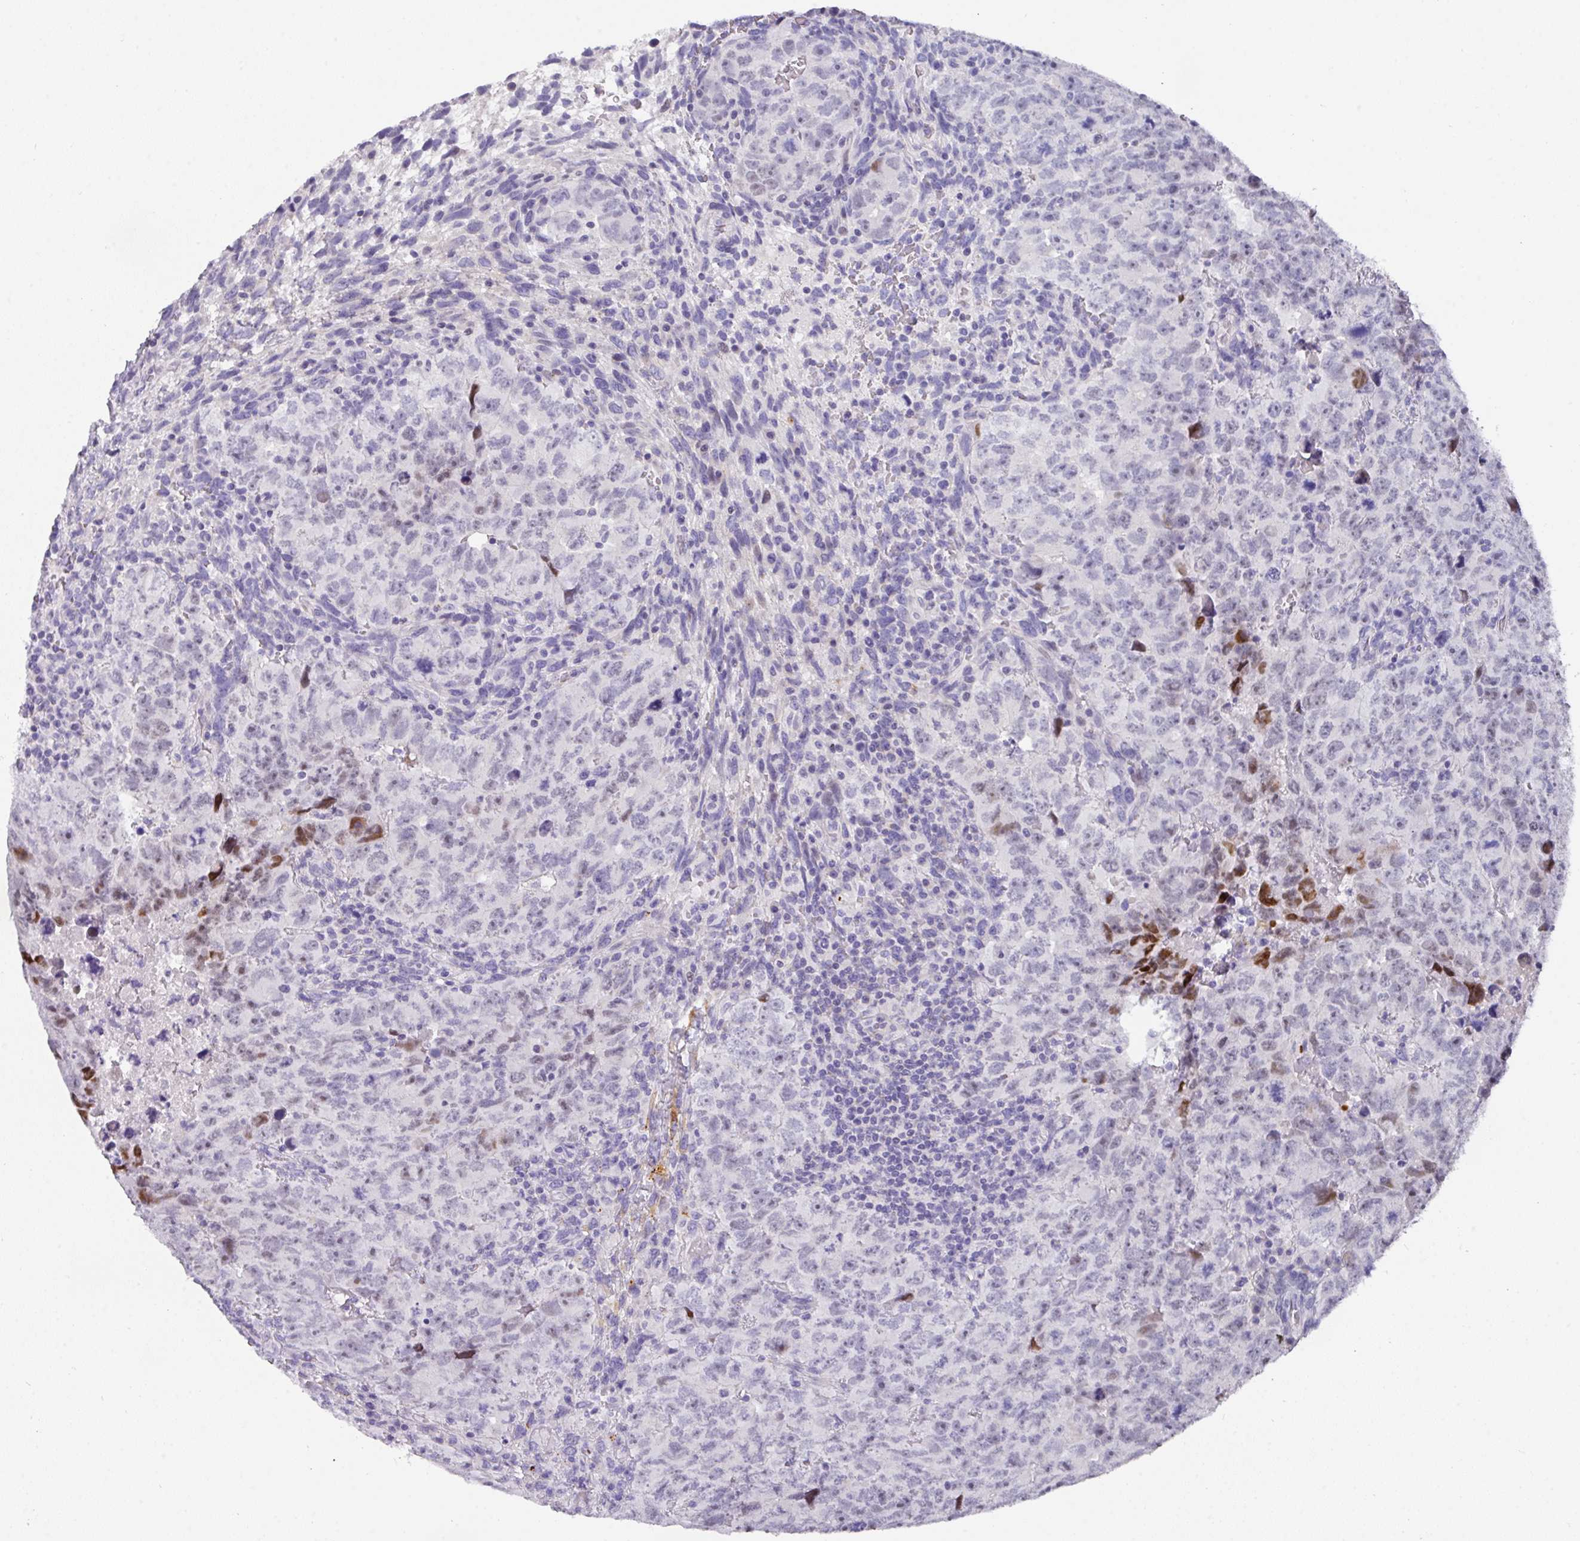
{"staining": {"intensity": "moderate", "quantity": "<25%", "location": "nuclear"}, "tissue": "testis cancer", "cell_type": "Tumor cells", "image_type": "cancer", "snomed": [{"axis": "morphology", "description": "Carcinoma, Embryonal, NOS"}, {"axis": "topography", "description": "Testis"}], "caption": "Immunohistochemistry (IHC) (DAB) staining of testis cancer (embryonal carcinoma) demonstrates moderate nuclear protein staining in about <25% of tumor cells. (DAB (3,3'-diaminobenzidine) IHC with brightfield microscopy, high magnification).", "gene": "ANKRD29", "patient": {"sex": "male", "age": 24}}